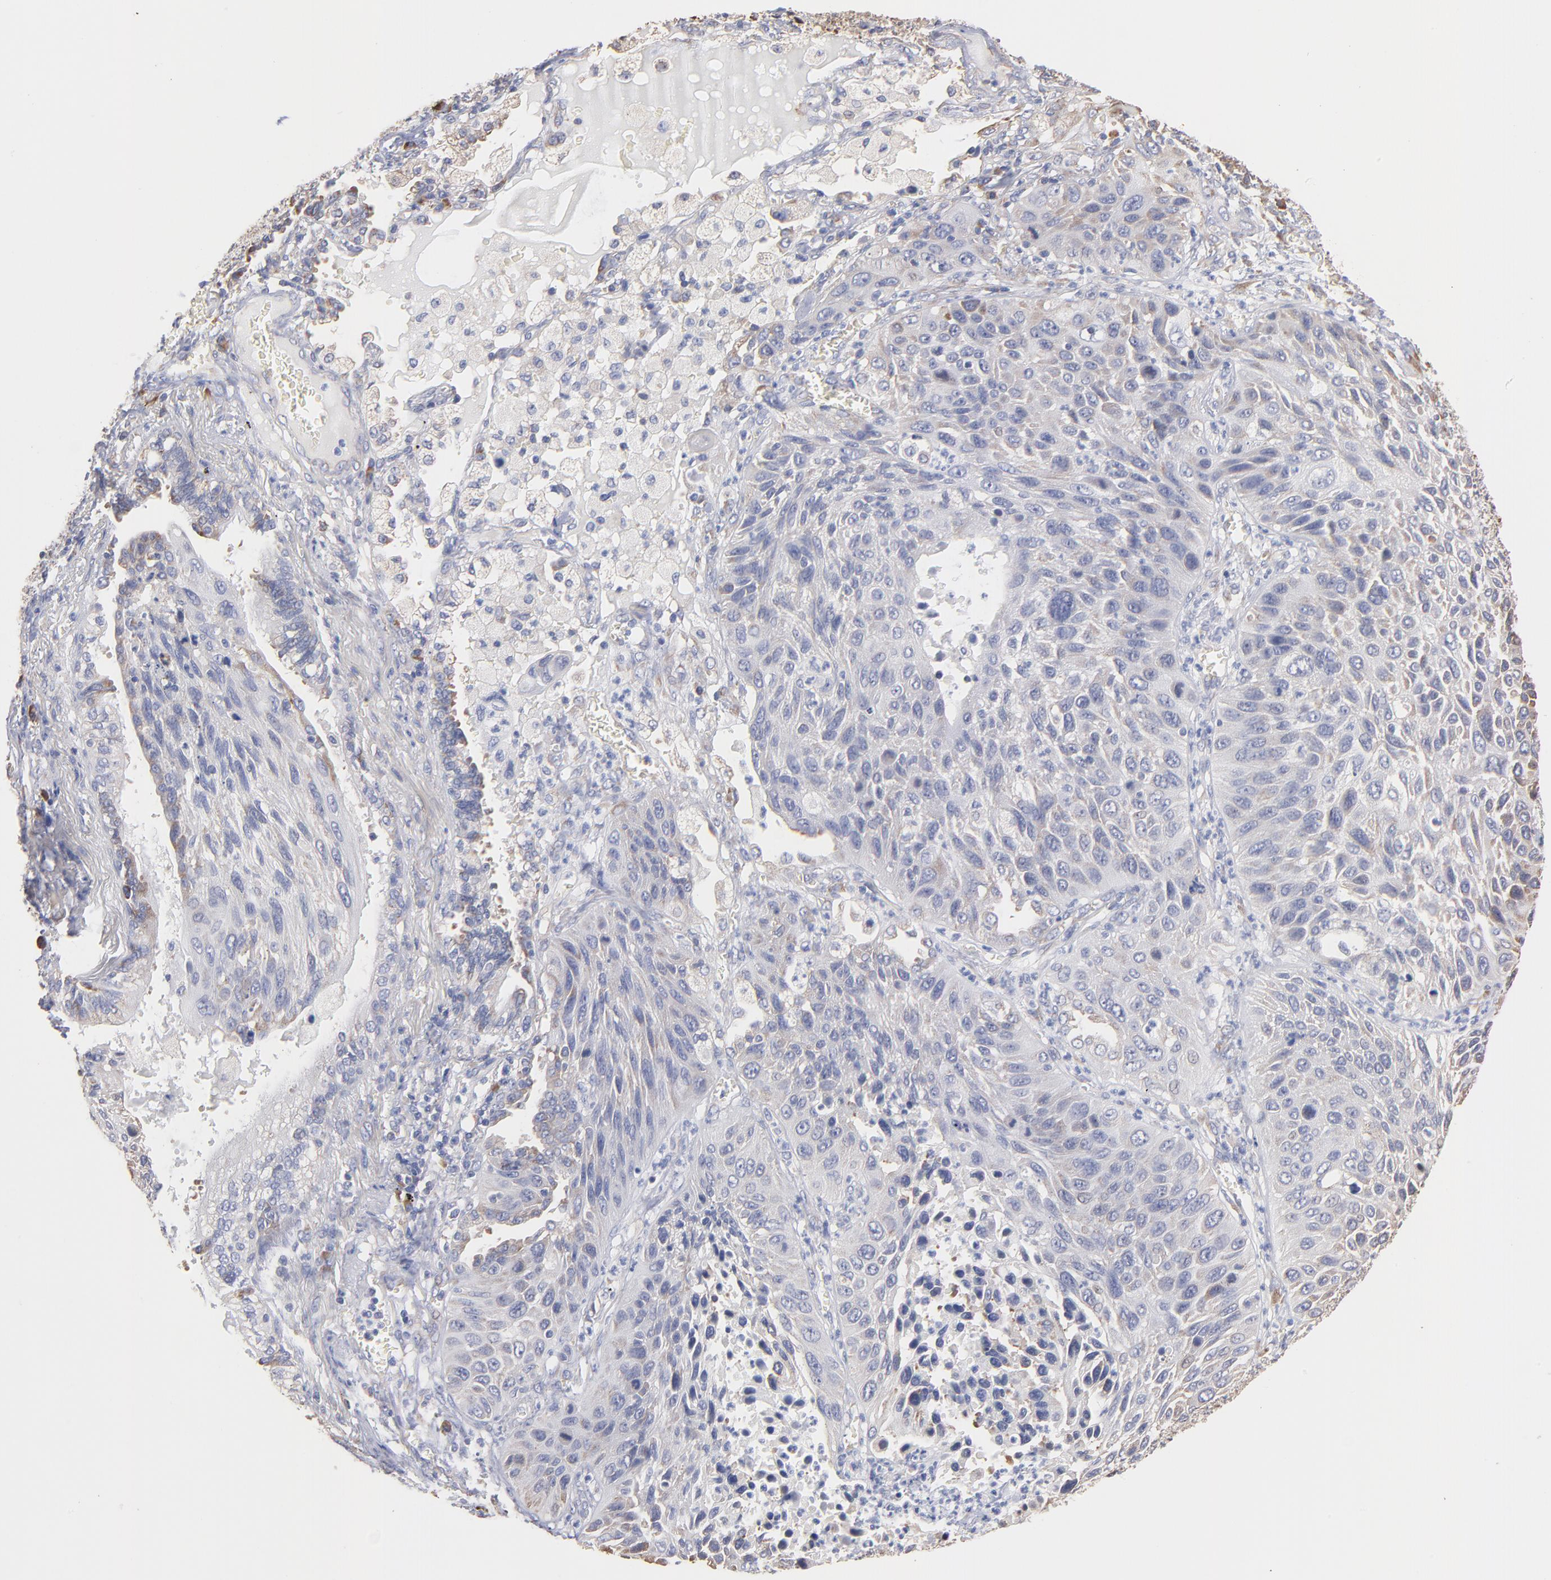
{"staining": {"intensity": "negative", "quantity": "none", "location": "none"}, "tissue": "lung cancer", "cell_type": "Tumor cells", "image_type": "cancer", "snomed": [{"axis": "morphology", "description": "Squamous cell carcinoma, NOS"}, {"axis": "topography", "description": "Lung"}], "caption": "This is an immunohistochemistry (IHC) histopathology image of human lung squamous cell carcinoma. There is no staining in tumor cells.", "gene": "RPL9", "patient": {"sex": "female", "age": 76}}